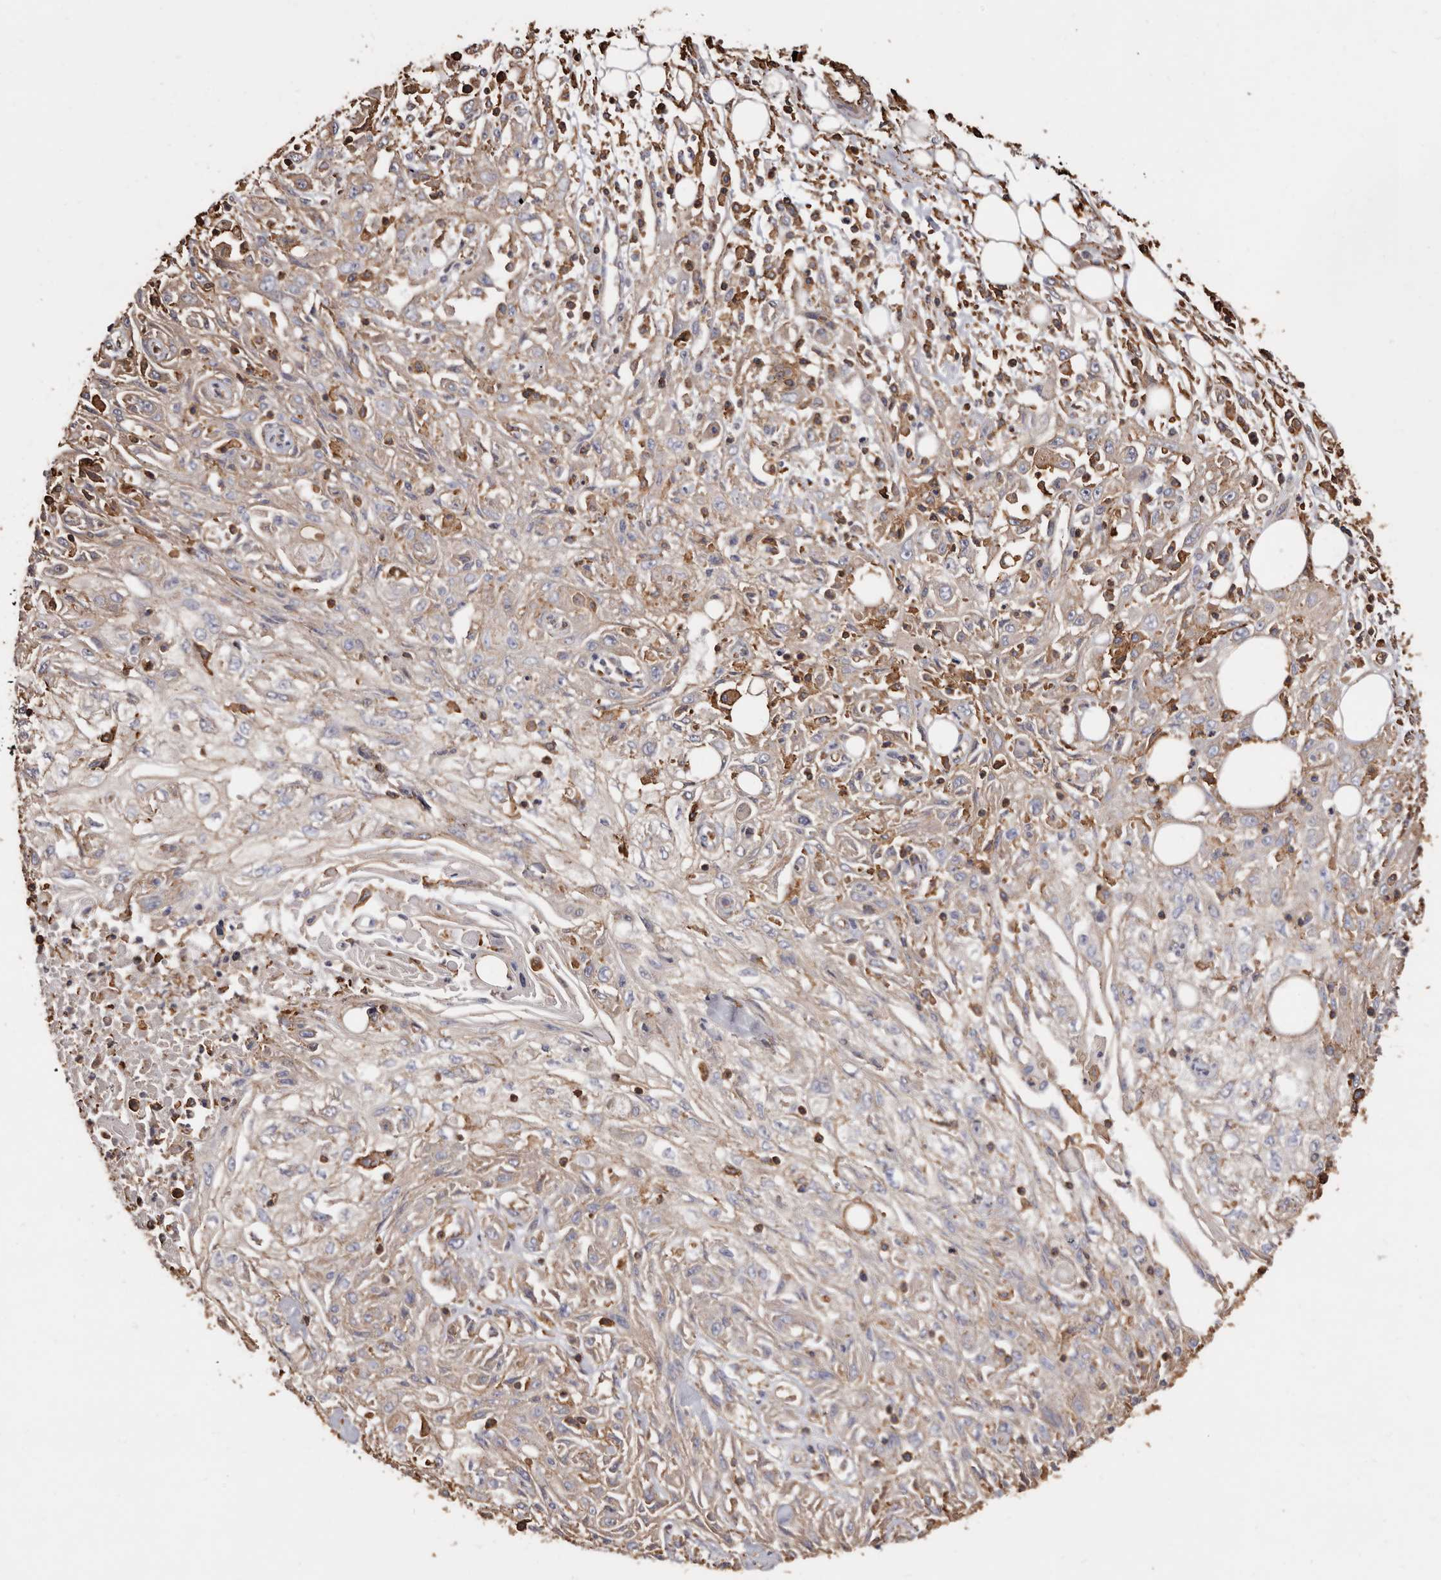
{"staining": {"intensity": "weak", "quantity": "25%-75%", "location": "cytoplasmic/membranous"}, "tissue": "skin cancer", "cell_type": "Tumor cells", "image_type": "cancer", "snomed": [{"axis": "morphology", "description": "Squamous cell carcinoma, NOS"}, {"axis": "morphology", "description": "Squamous cell carcinoma, metastatic, NOS"}, {"axis": "topography", "description": "Skin"}, {"axis": "topography", "description": "Lymph node"}], "caption": "Immunohistochemistry (DAB) staining of human skin cancer displays weak cytoplasmic/membranous protein expression in approximately 25%-75% of tumor cells.", "gene": "COQ8B", "patient": {"sex": "male", "age": 75}}